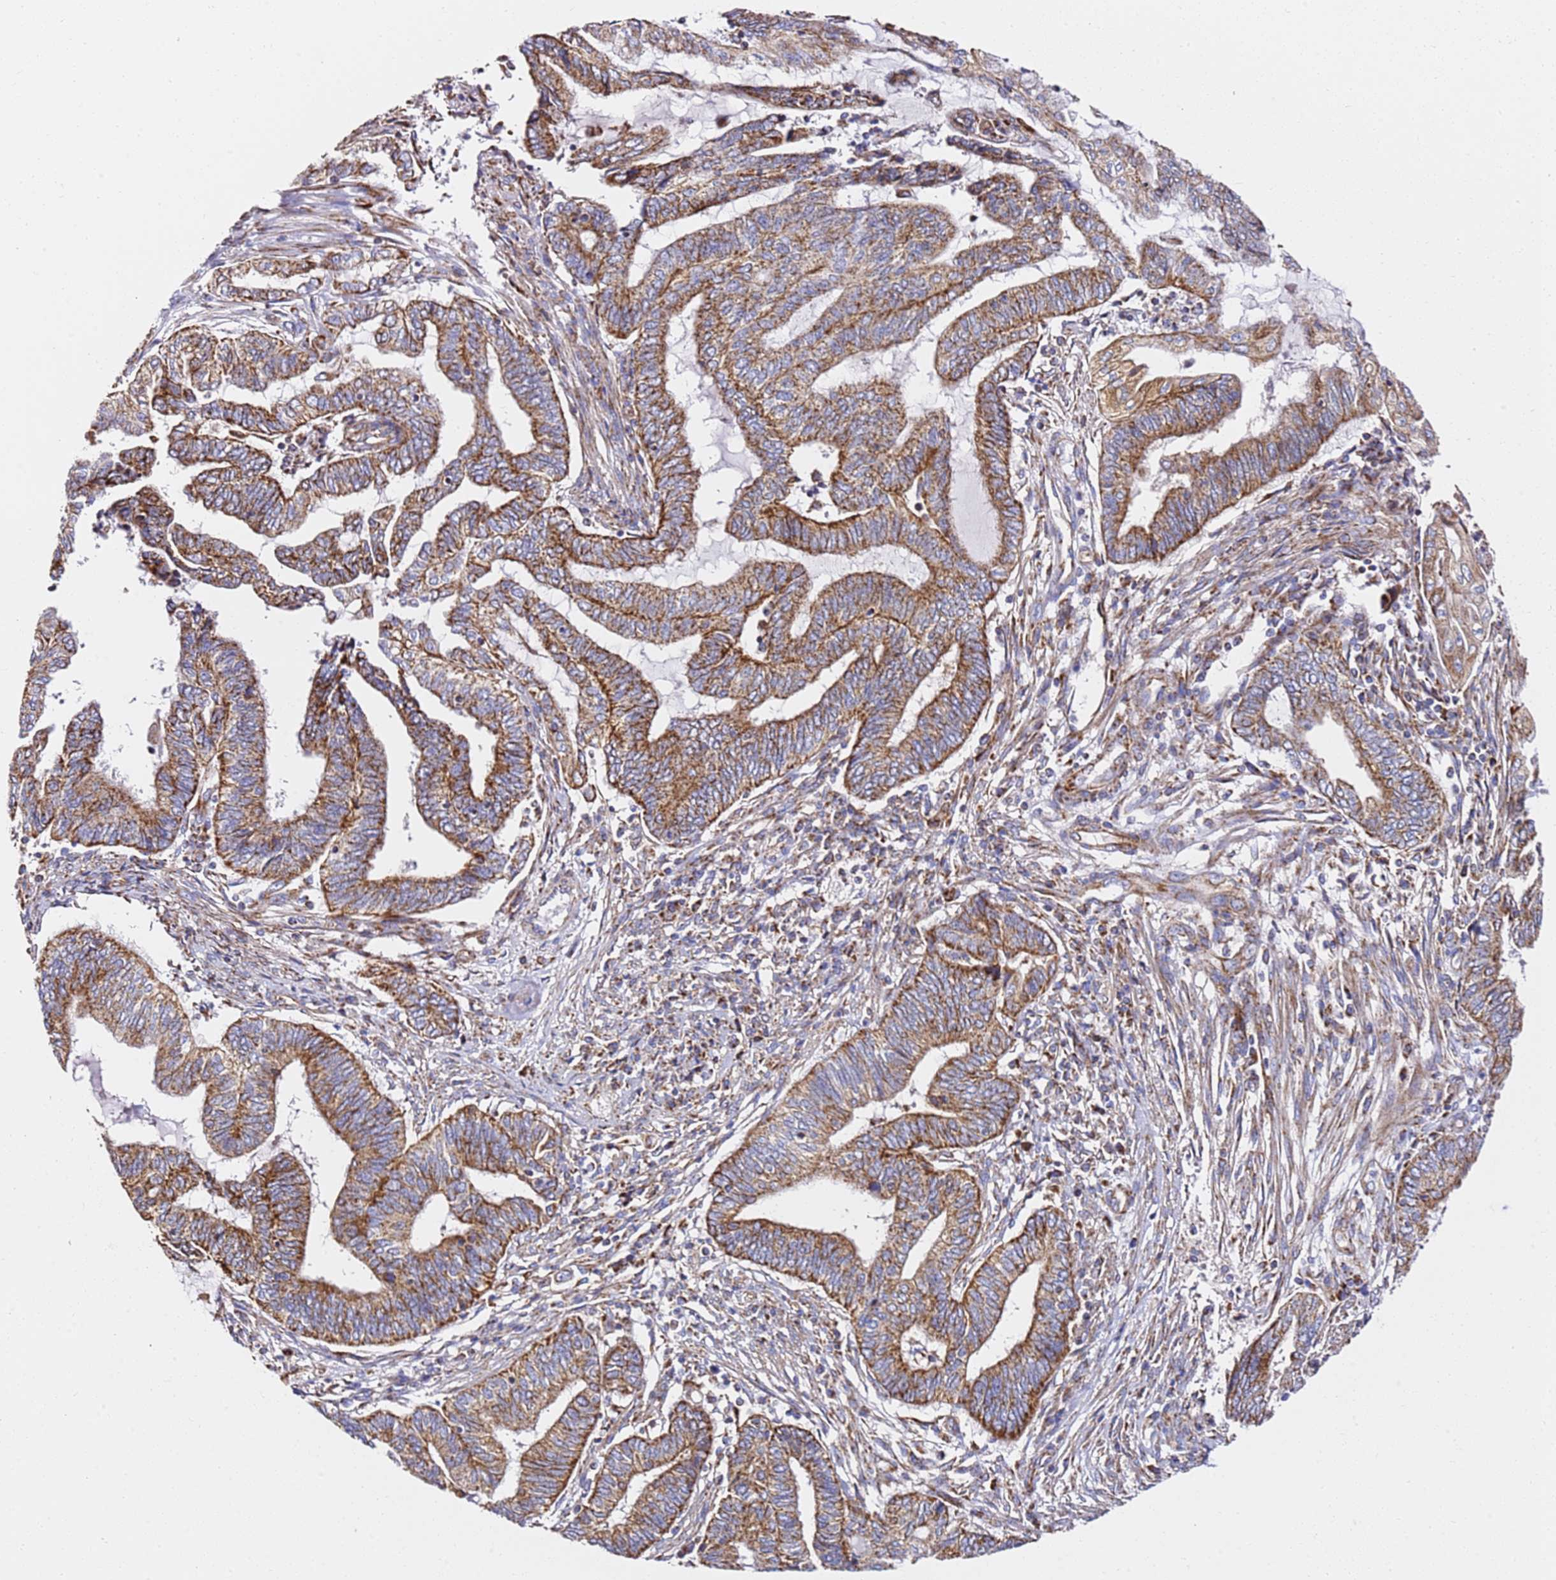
{"staining": {"intensity": "moderate", "quantity": ">75%", "location": "cytoplasmic/membranous"}, "tissue": "endometrial cancer", "cell_type": "Tumor cells", "image_type": "cancer", "snomed": [{"axis": "morphology", "description": "Adenocarcinoma, NOS"}, {"axis": "topography", "description": "Uterus"}, {"axis": "topography", "description": "Endometrium"}], "caption": "Adenocarcinoma (endometrial) tissue demonstrates moderate cytoplasmic/membranous staining in approximately >75% of tumor cells, visualized by immunohistochemistry.", "gene": "NDUFA3", "patient": {"sex": "female", "age": 70}}